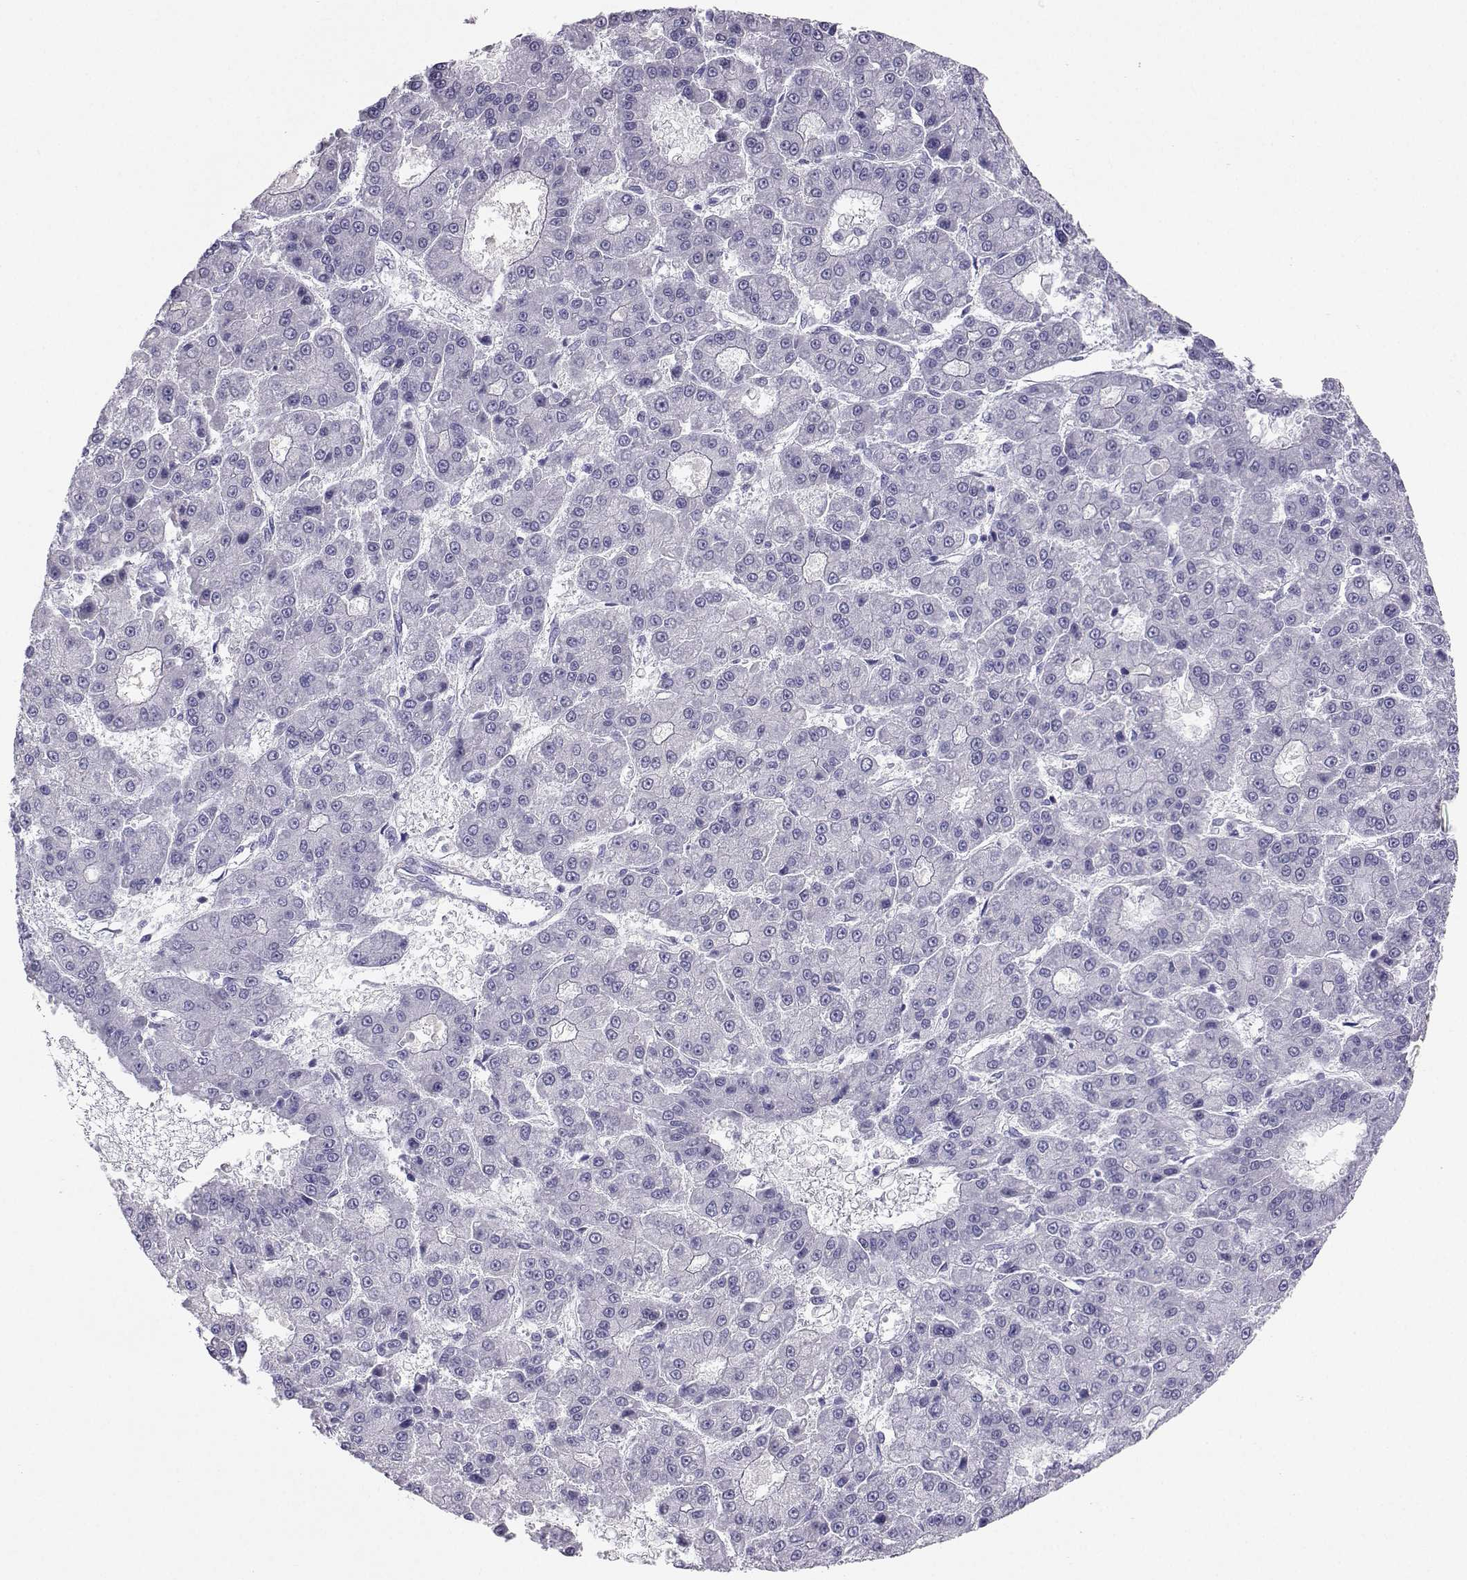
{"staining": {"intensity": "negative", "quantity": "none", "location": "none"}, "tissue": "liver cancer", "cell_type": "Tumor cells", "image_type": "cancer", "snomed": [{"axis": "morphology", "description": "Carcinoma, Hepatocellular, NOS"}, {"axis": "topography", "description": "Liver"}], "caption": "This histopathology image is of hepatocellular carcinoma (liver) stained with IHC to label a protein in brown with the nuclei are counter-stained blue. There is no expression in tumor cells.", "gene": "PLIN4", "patient": {"sex": "male", "age": 70}}